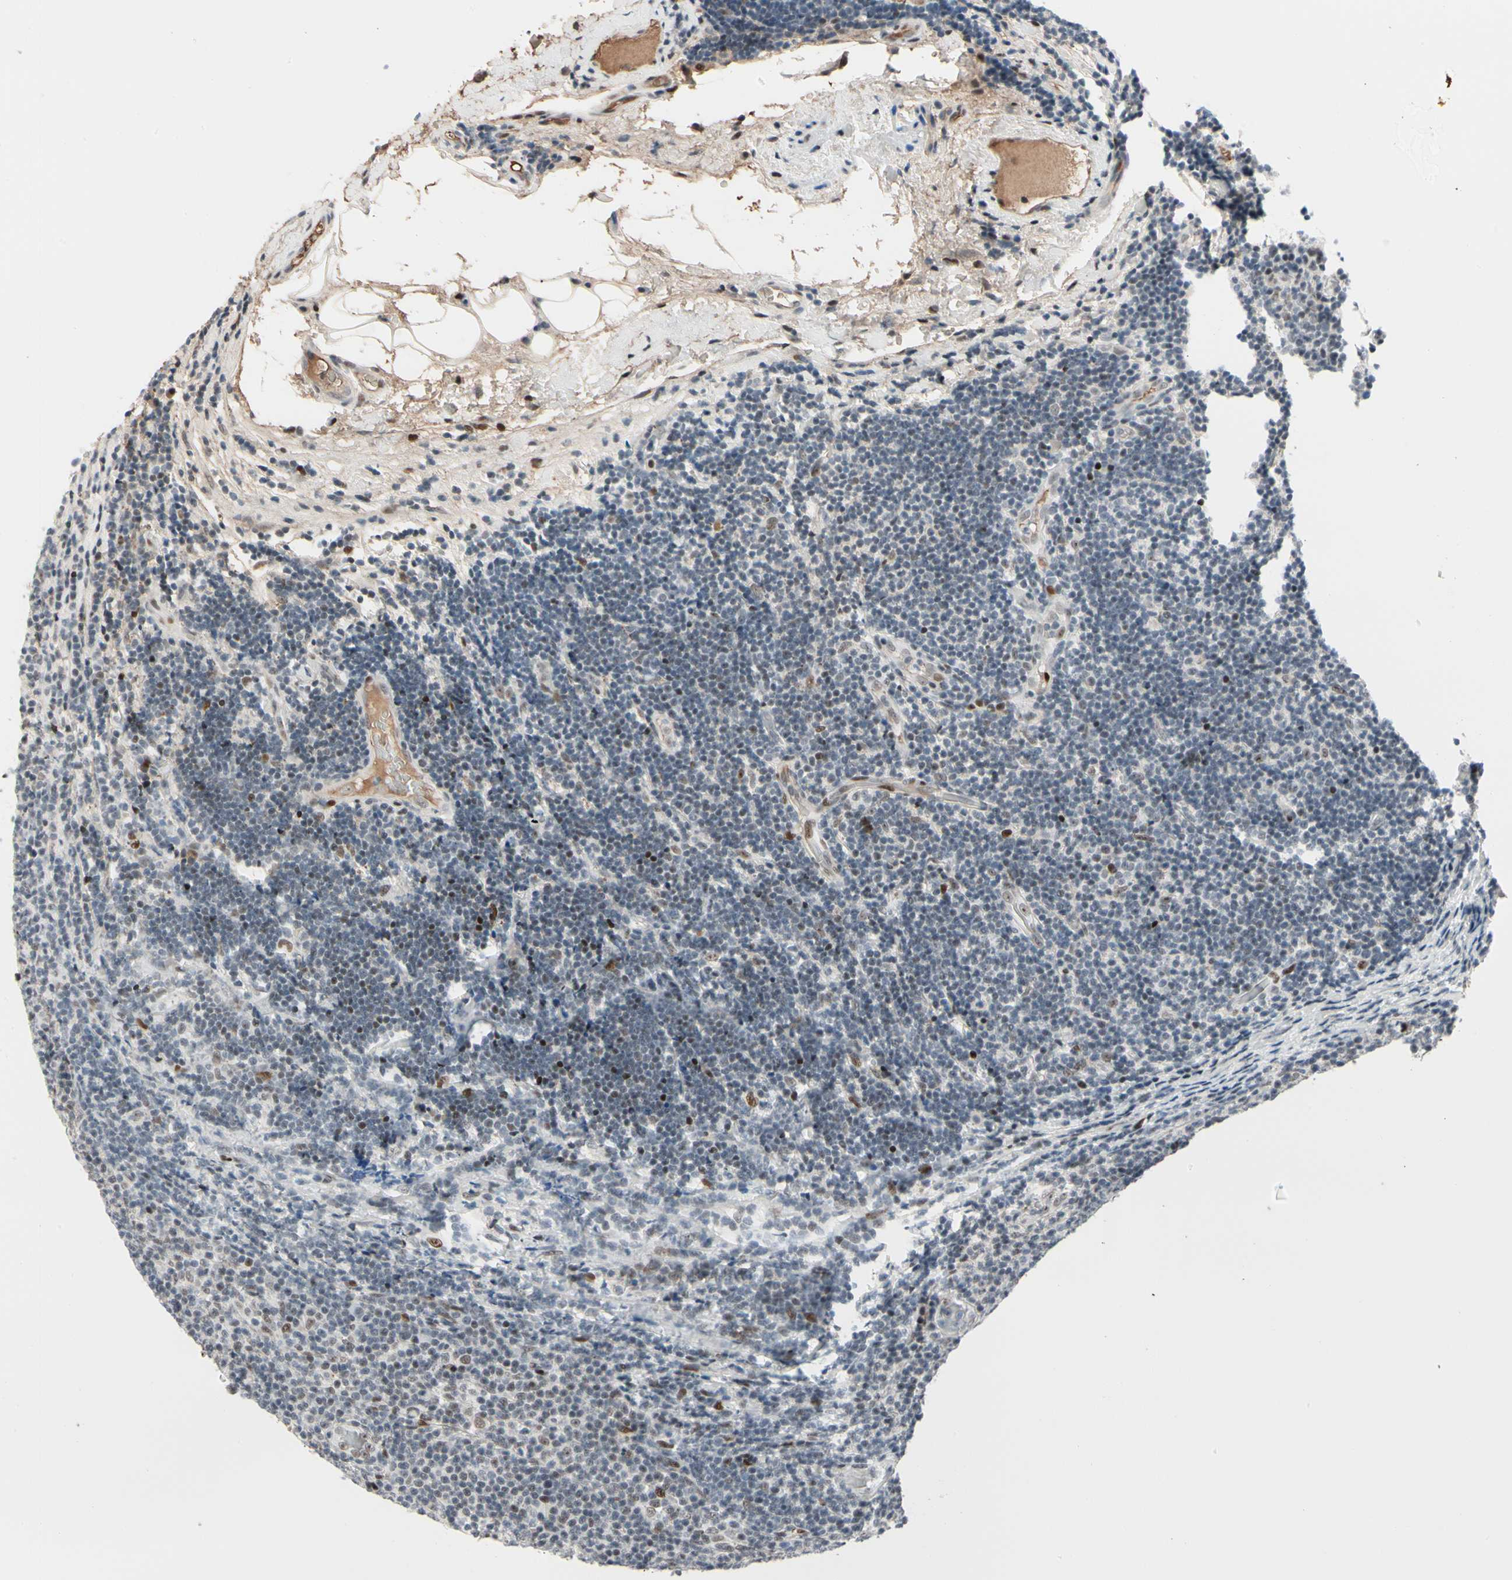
{"staining": {"intensity": "moderate", "quantity": "25%-75%", "location": "nuclear"}, "tissue": "lymphoma", "cell_type": "Tumor cells", "image_type": "cancer", "snomed": [{"axis": "morphology", "description": "Malignant lymphoma, non-Hodgkin's type, Low grade"}, {"axis": "topography", "description": "Lymph node"}], "caption": "Immunohistochemical staining of lymphoma displays medium levels of moderate nuclear protein positivity in about 25%-75% of tumor cells.", "gene": "FOXO3", "patient": {"sex": "male", "age": 83}}